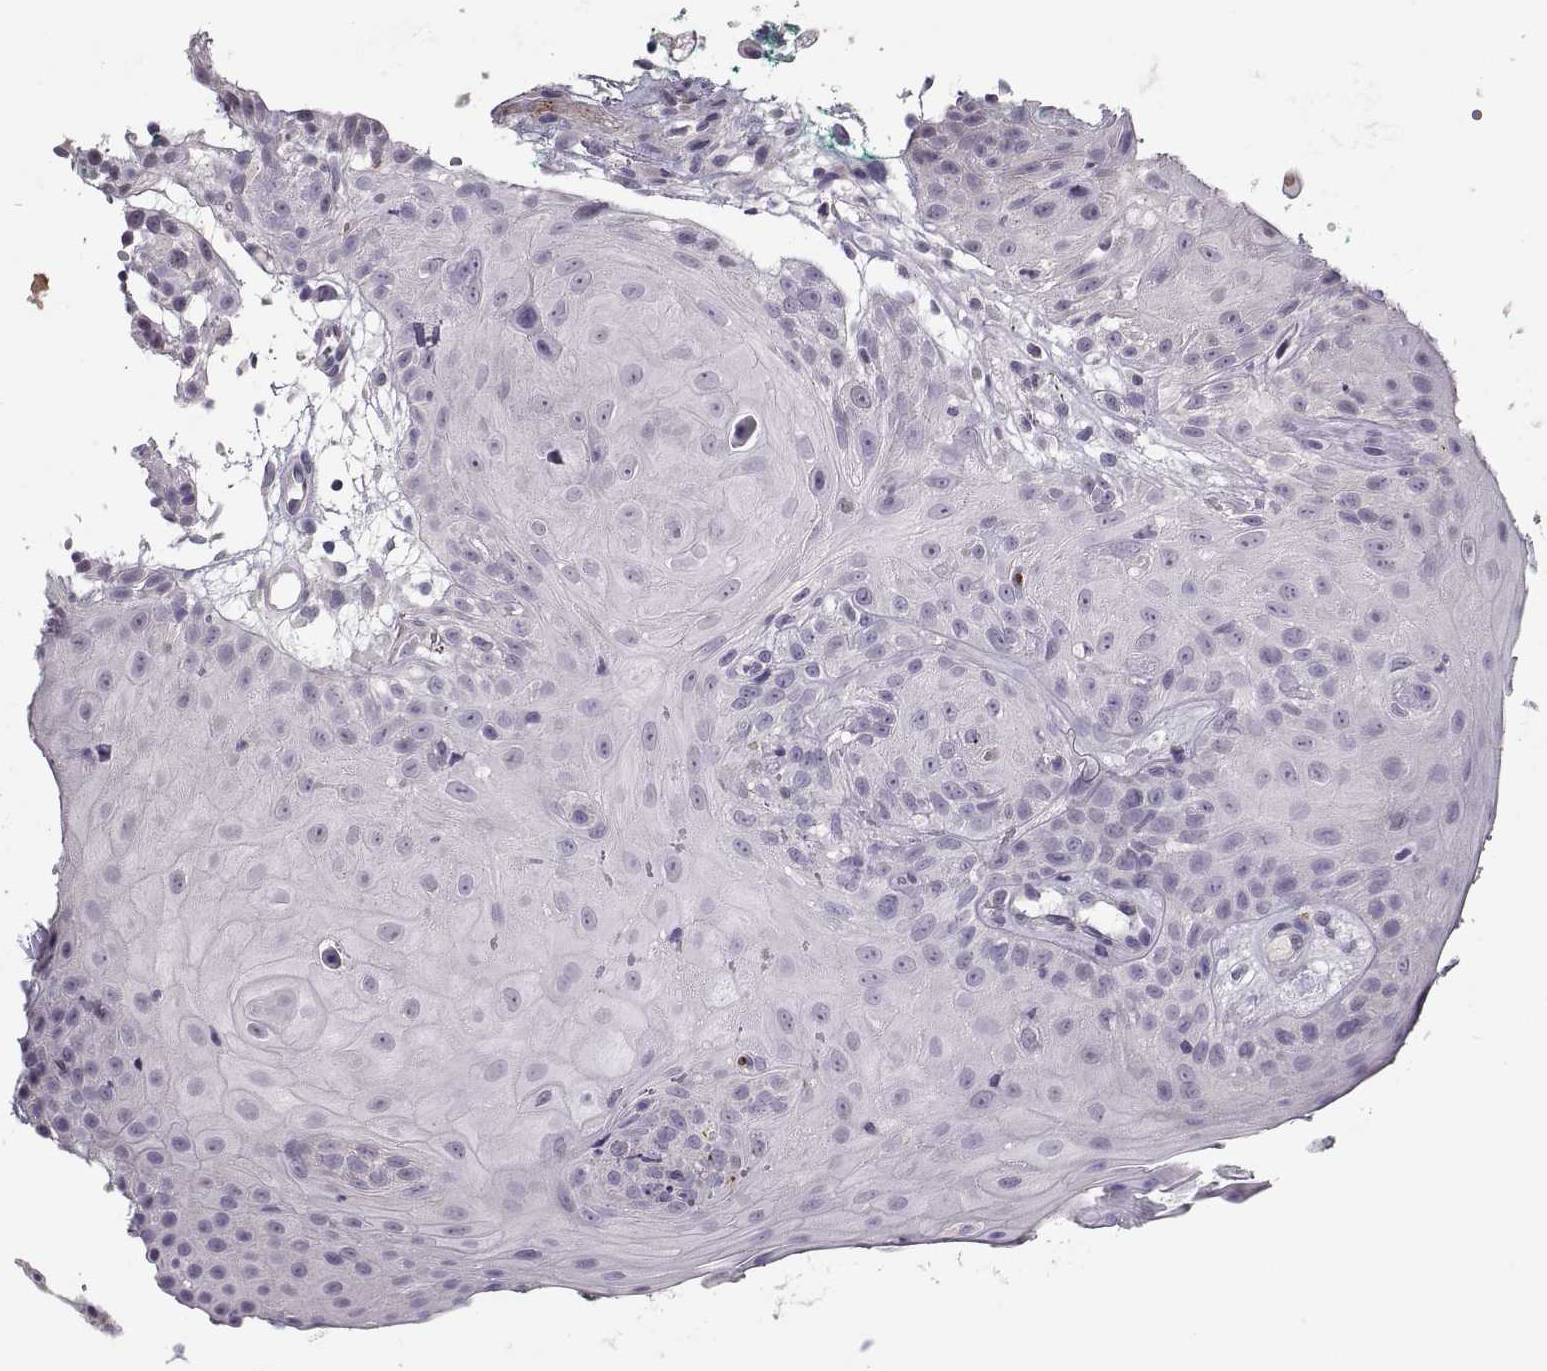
{"staining": {"intensity": "negative", "quantity": "none", "location": "none"}, "tissue": "head and neck cancer", "cell_type": "Tumor cells", "image_type": "cancer", "snomed": [{"axis": "morphology", "description": "Normal tissue, NOS"}, {"axis": "morphology", "description": "Squamous cell carcinoma, NOS"}, {"axis": "topography", "description": "Oral tissue"}, {"axis": "topography", "description": "Salivary gland"}, {"axis": "topography", "description": "Head-Neck"}], "caption": "This is an IHC micrograph of head and neck squamous cell carcinoma. There is no staining in tumor cells.", "gene": "MAGEB18", "patient": {"sex": "female", "age": 62}}